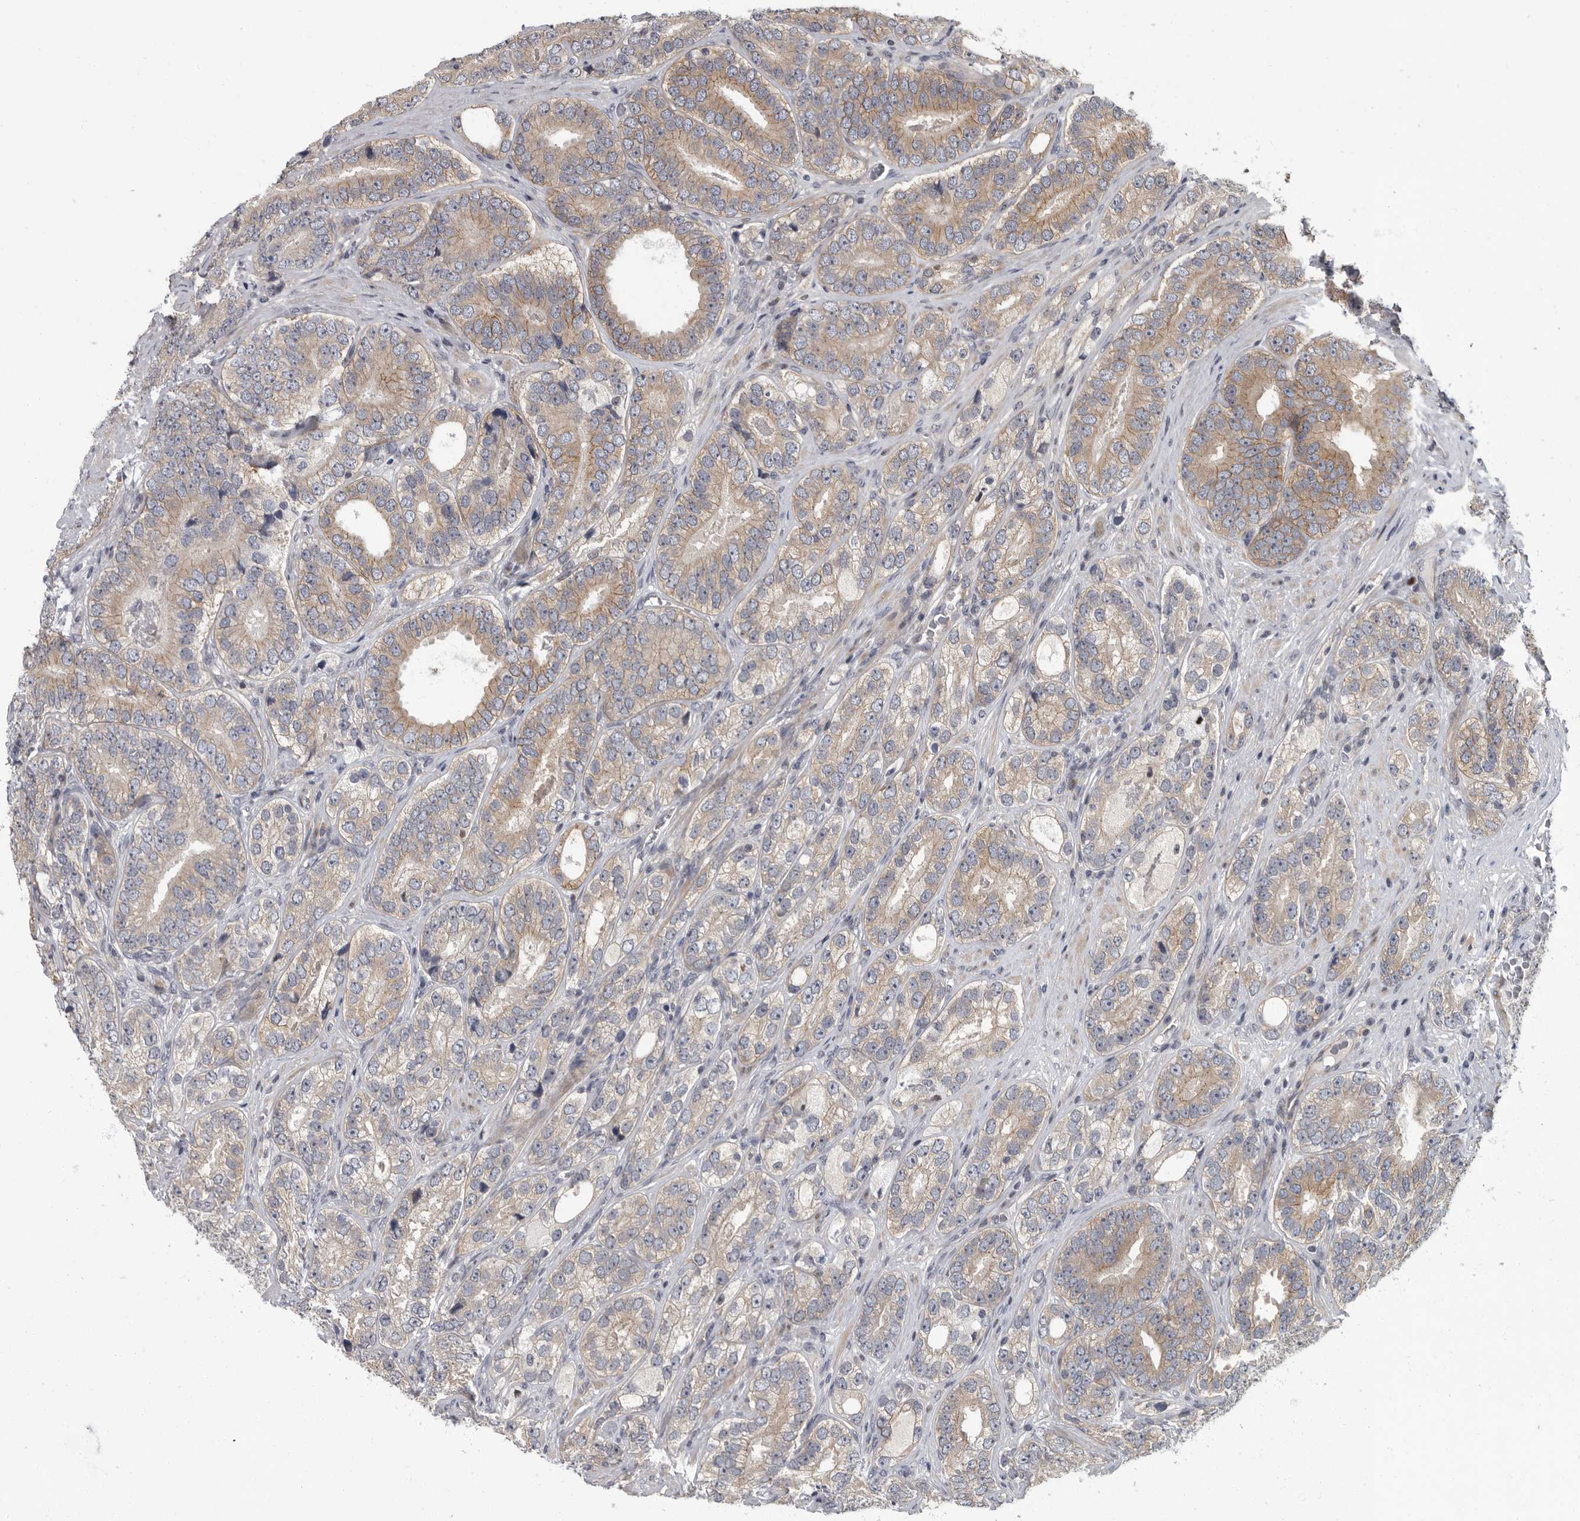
{"staining": {"intensity": "weak", "quantity": ">75%", "location": "cytoplasmic/membranous"}, "tissue": "prostate cancer", "cell_type": "Tumor cells", "image_type": "cancer", "snomed": [{"axis": "morphology", "description": "Adenocarcinoma, High grade"}, {"axis": "topography", "description": "Prostate"}], "caption": "Immunohistochemistry (DAB (3,3'-diaminobenzidine)) staining of prostate cancer shows weak cytoplasmic/membranous protein positivity in about >75% of tumor cells.", "gene": "PDE7A", "patient": {"sex": "male", "age": 56}}